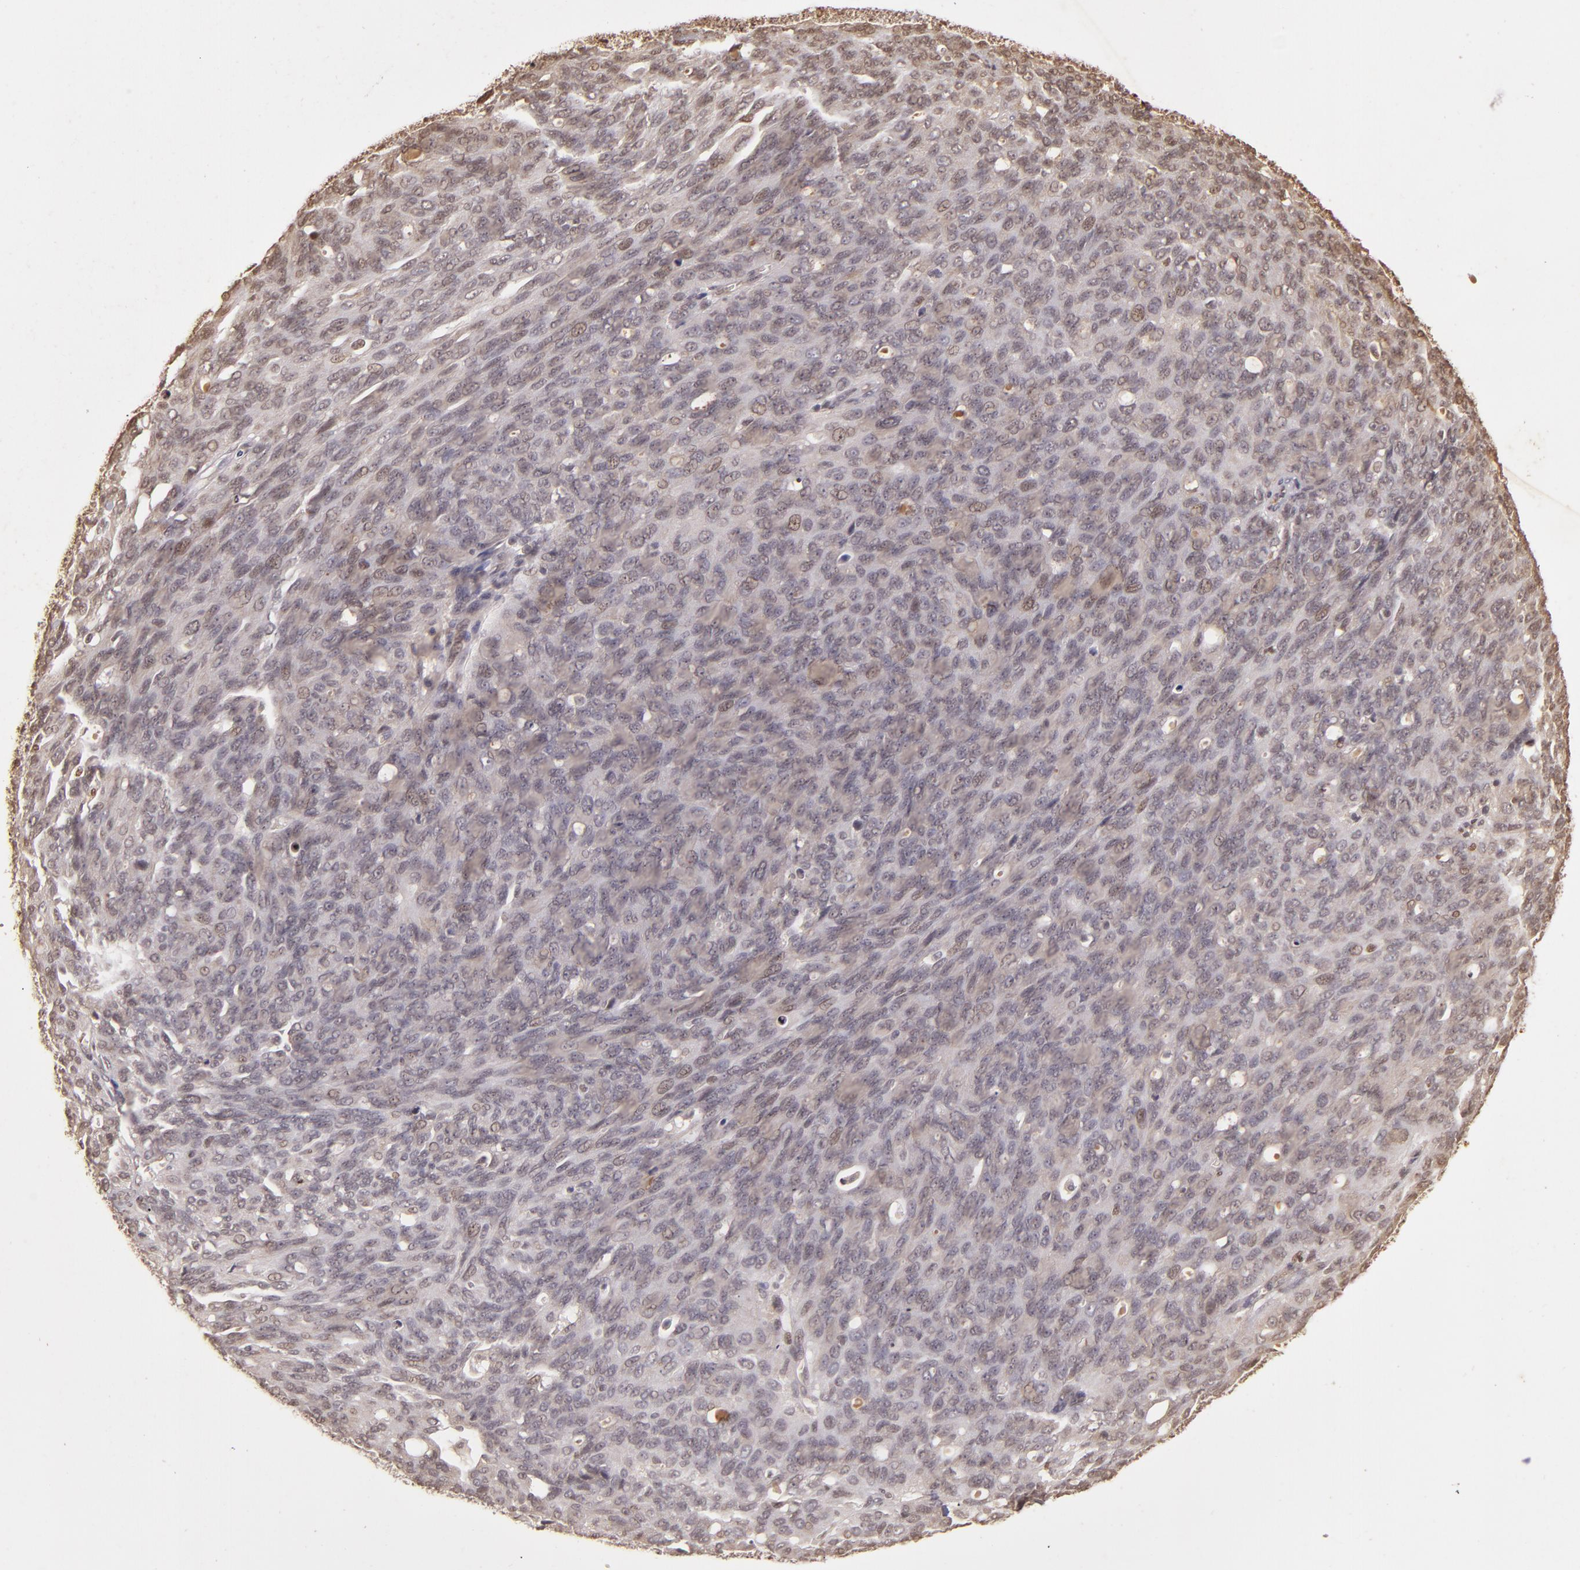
{"staining": {"intensity": "weak", "quantity": ">75%", "location": "cytoplasmic/membranous,nuclear"}, "tissue": "ovarian cancer", "cell_type": "Tumor cells", "image_type": "cancer", "snomed": [{"axis": "morphology", "description": "Carcinoma, endometroid"}, {"axis": "topography", "description": "Ovary"}], "caption": "Protein expression analysis of human ovarian endometroid carcinoma reveals weak cytoplasmic/membranous and nuclear positivity in about >75% of tumor cells.", "gene": "CUL1", "patient": {"sex": "female", "age": 60}}